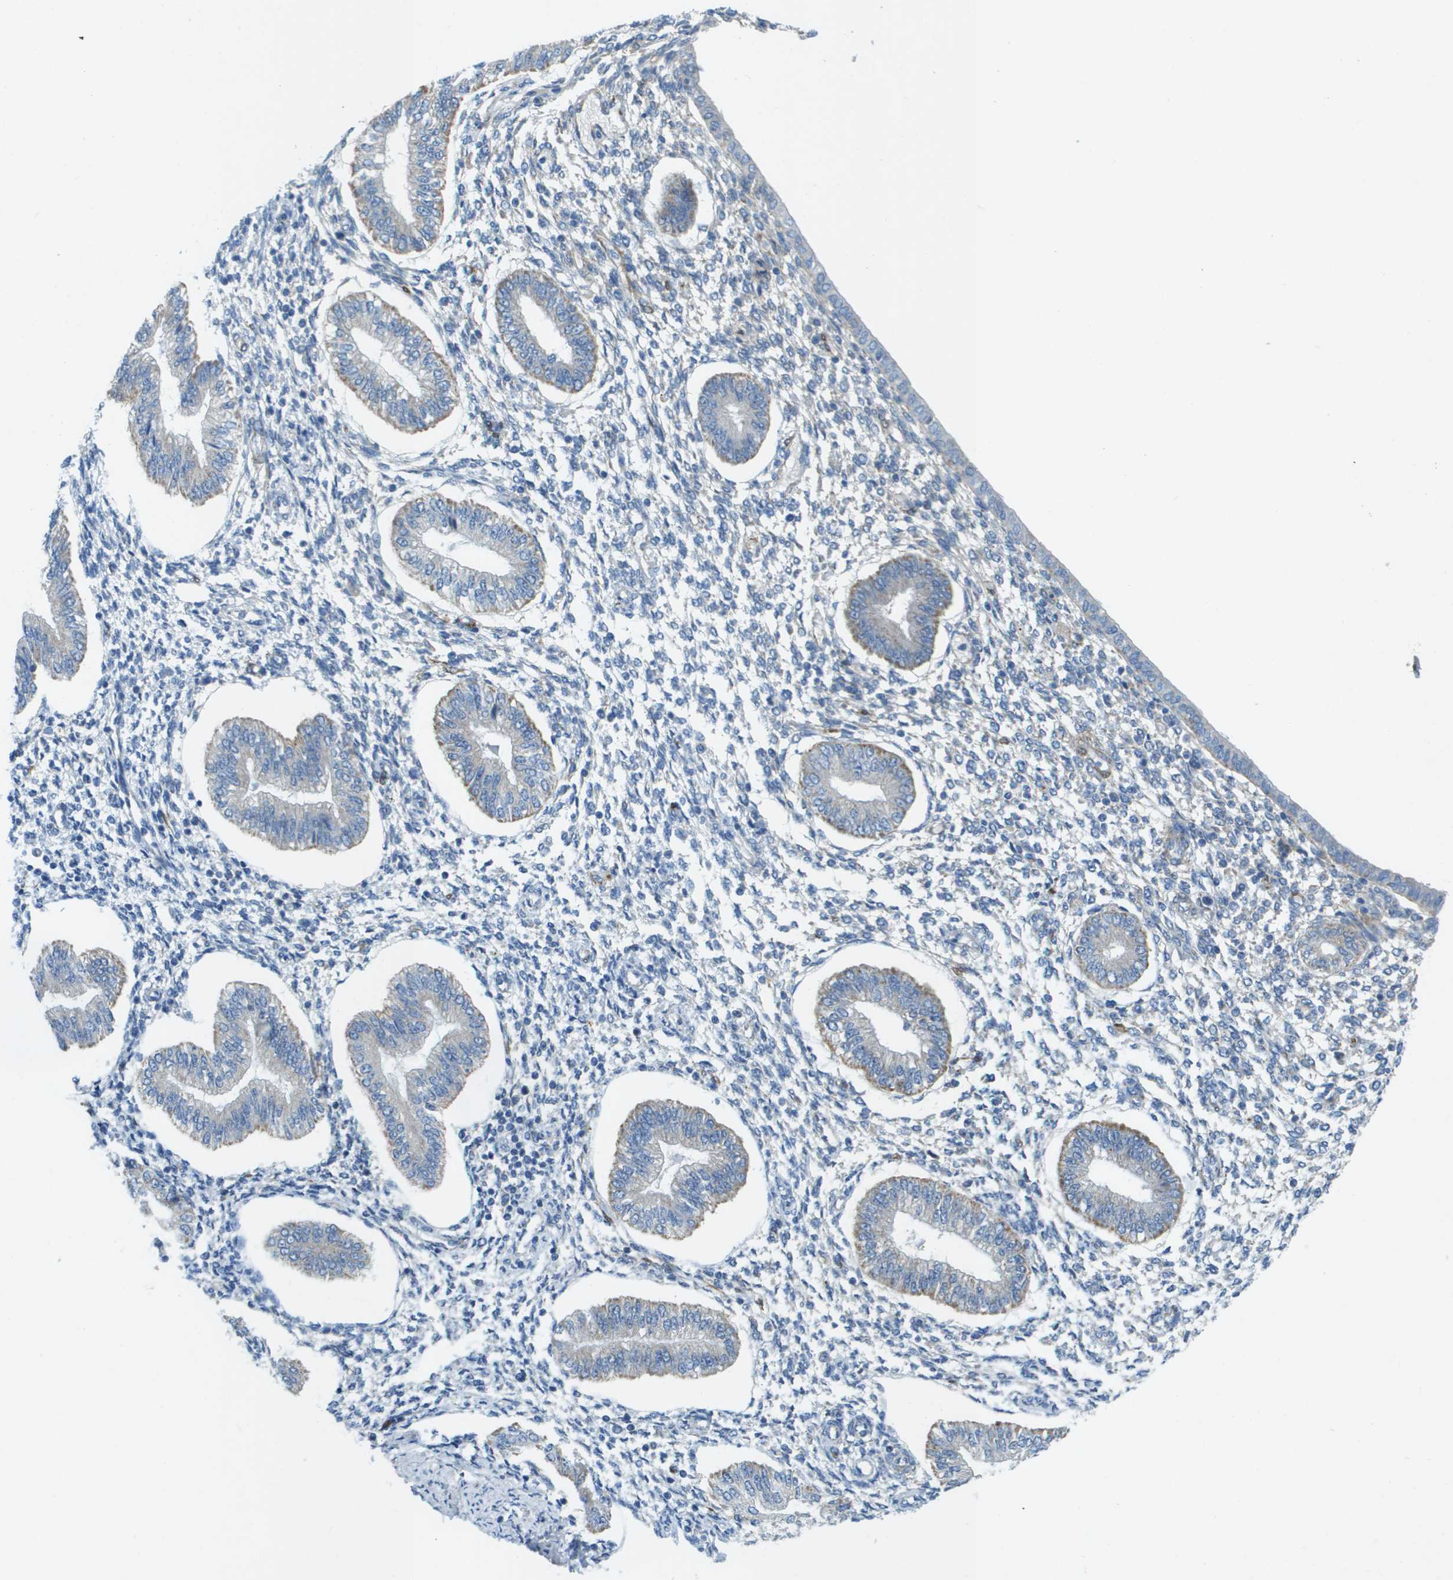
{"staining": {"intensity": "negative", "quantity": "none", "location": "none"}, "tissue": "endometrium", "cell_type": "Cells in endometrial stroma", "image_type": "normal", "snomed": [{"axis": "morphology", "description": "Normal tissue, NOS"}, {"axis": "topography", "description": "Endometrium"}], "caption": "The histopathology image demonstrates no significant staining in cells in endometrial stroma of endometrium. The staining was performed using DAB to visualize the protein expression in brown, while the nuclei were stained in blue with hematoxylin (Magnification: 20x).", "gene": "CYGB", "patient": {"sex": "female", "age": 50}}